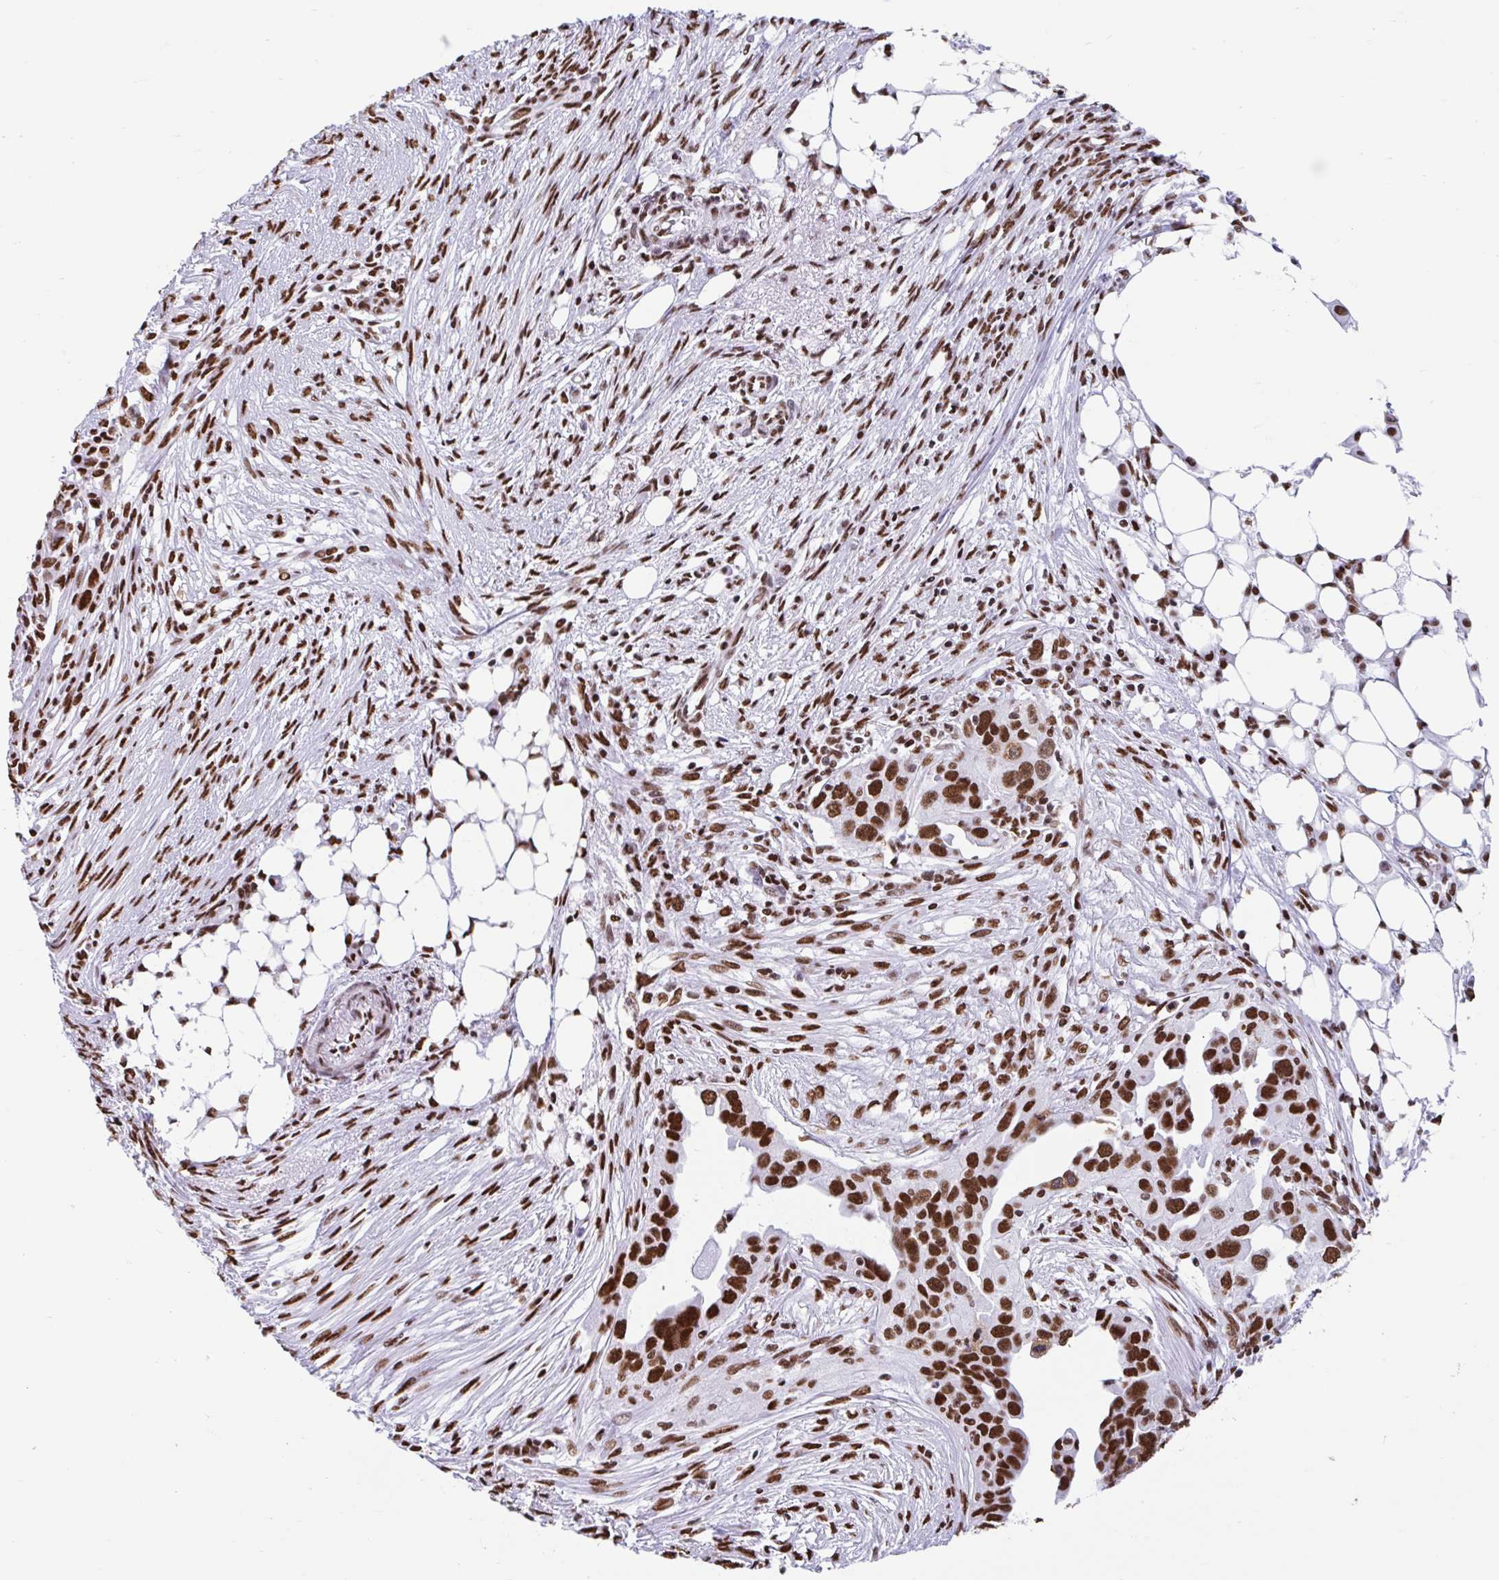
{"staining": {"intensity": "strong", "quantity": ">75%", "location": "nuclear"}, "tissue": "ovarian cancer", "cell_type": "Tumor cells", "image_type": "cancer", "snomed": [{"axis": "morphology", "description": "Carcinoma, endometroid"}, {"axis": "morphology", "description": "Cystadenocarcinoma, serous, NOS"}, {"axis": "topography", "description": "Ovary"}], "caption": "DAB immunohistochemical staining of human ovarian cancer demonstrates strong nuclear protein staining in about >75% of tumor cells. The staining was performed using DAB (3,3'-diaminobenzidine), with brown indicating positive protein expression. Nuclei are stained blue with hematoxylin.", "gene": "KHDRBS1", "patient": {"sex": "female", "age": 45}}